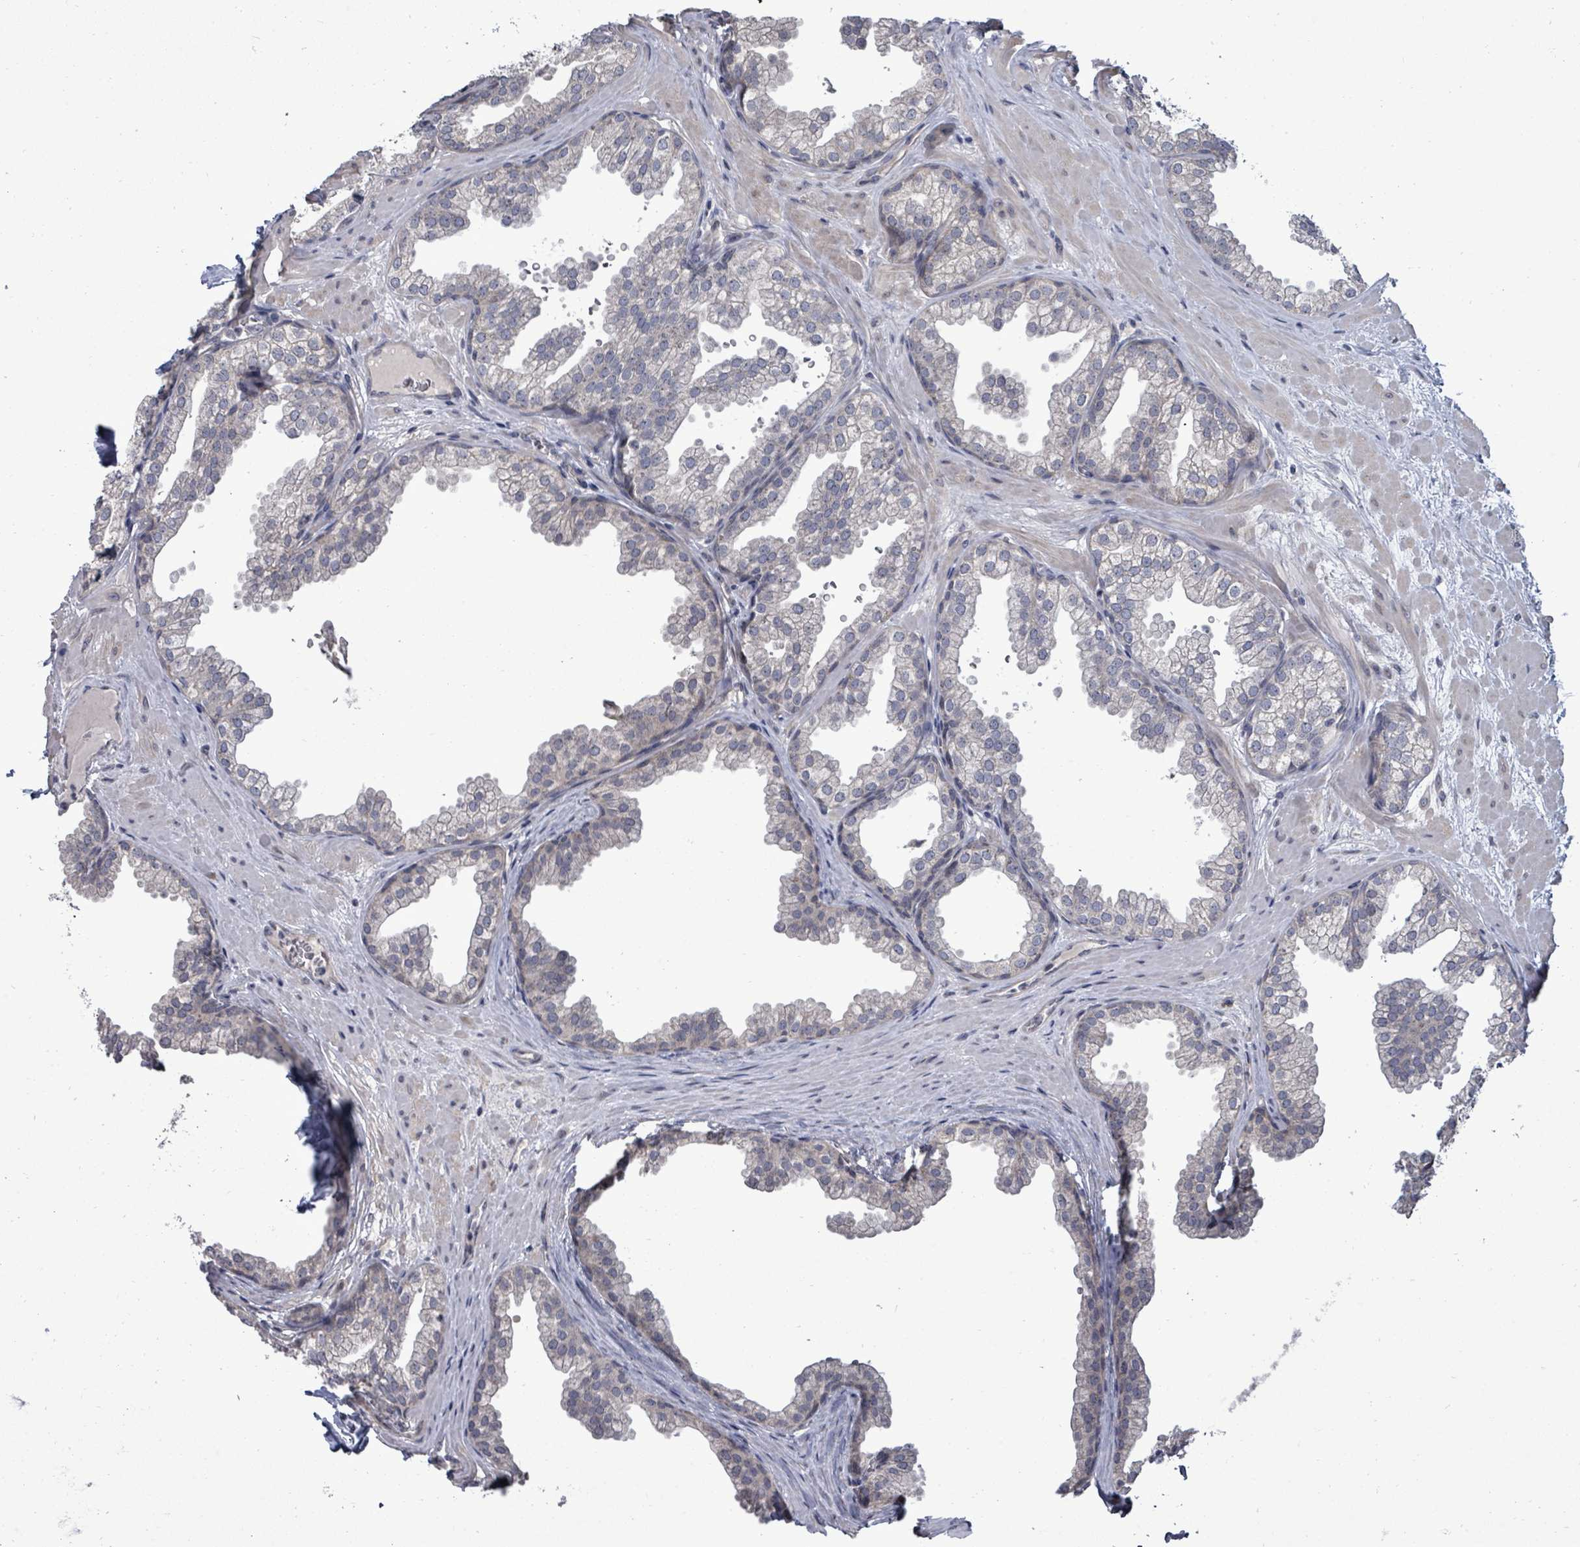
{"staining": {"intensity": "negative", "quantity": "none", "location": "none"}, "tissue": "prostate", "cell_type": "Glandular cells", "image_type": "normal", "snomed": [{"axis": "morphology", "description": "Normal tissue, NOS"}, {"axis": "topography", "description": "Prostate"}], "caption": "Photomicrograph shows no significant protein expression in glandular cells of benign prostate. (Brightfield microscopy of DAB IHC at high magnification).", "gene": "POMGNT2", "patient": {"sex": "male", "age": 37}}